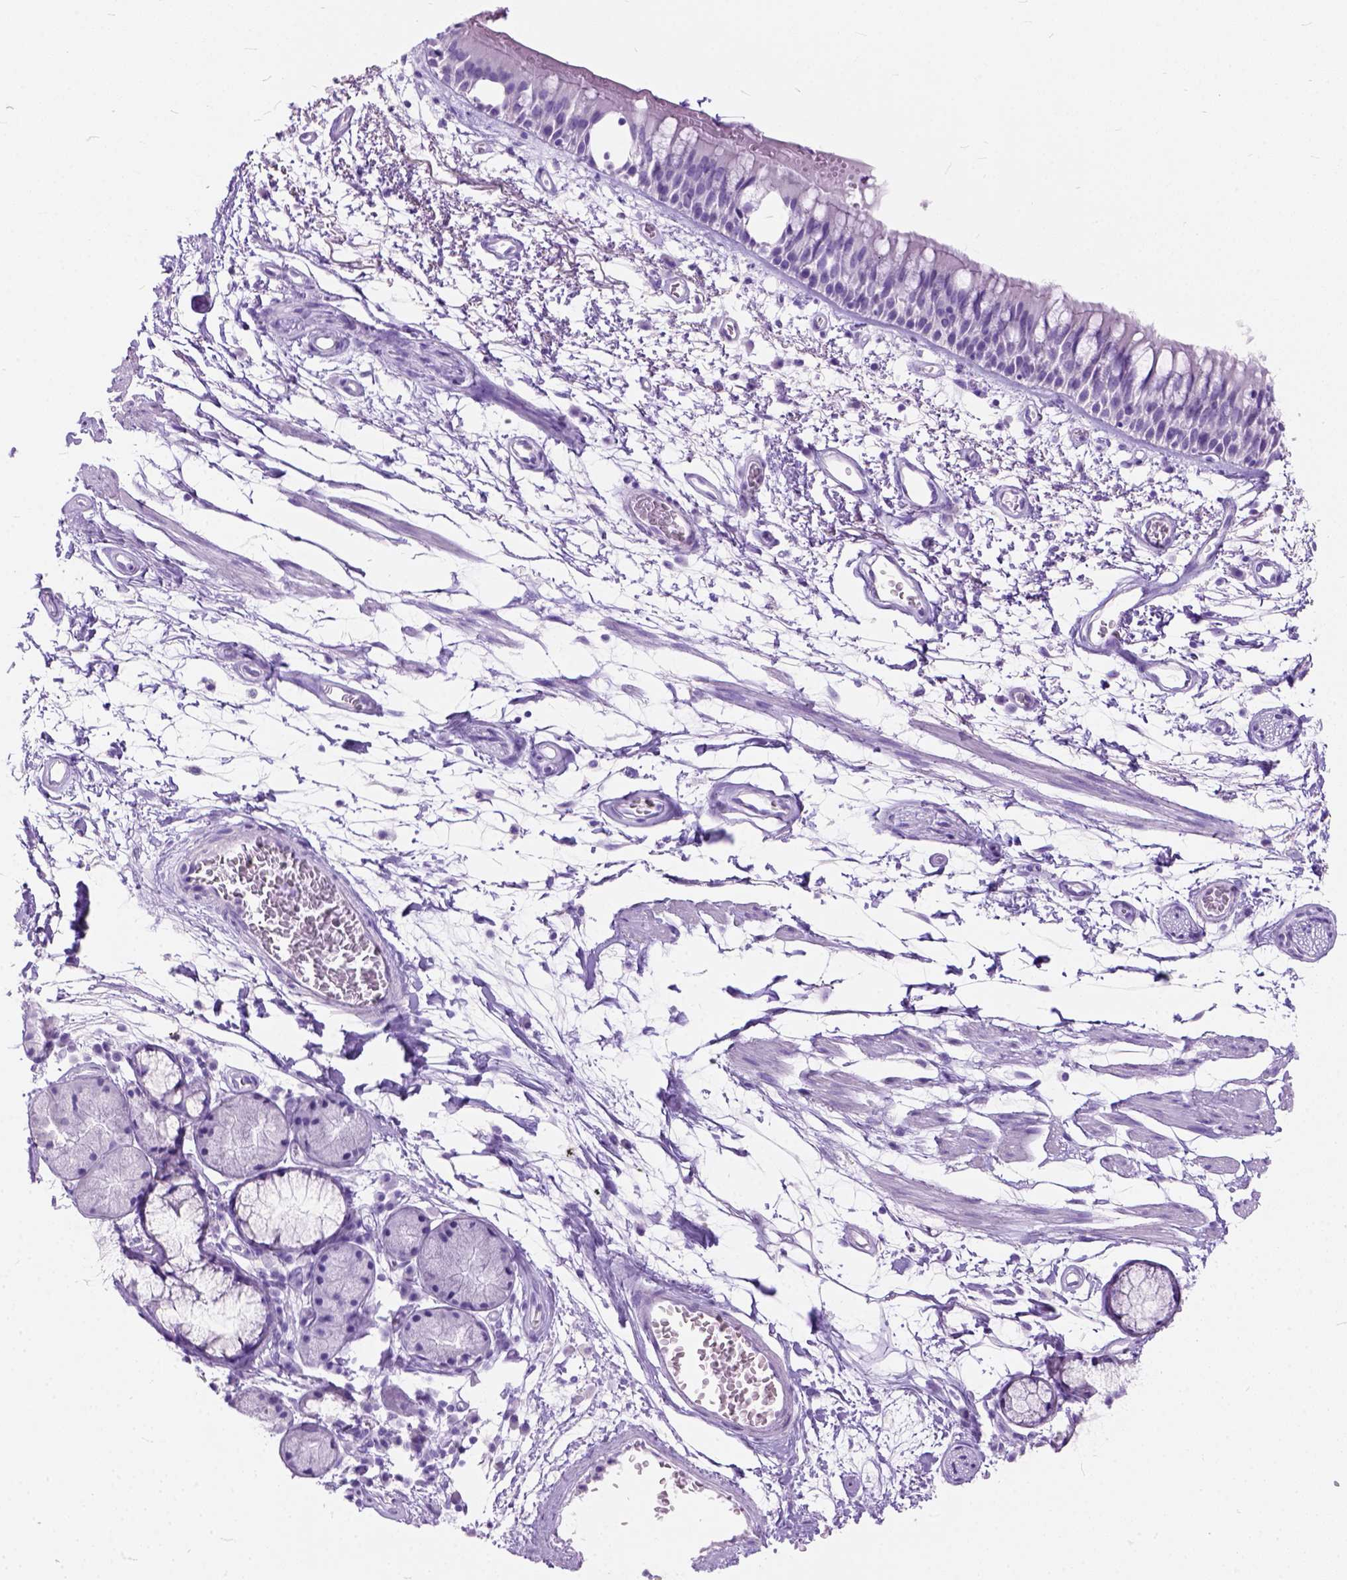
{"staining": {"intensity": "negative", "quantity": "none", "location": "none"}, "tissue": "bronchus", "cell_type": "Respiratory epithelial cells", "image_type": "normal", "snomed": [{"axis": "morphology", "description": "Normal tissue, NOS"}, {"axis": "morphology", "description": "Squamous cell carcinoma, NOS"}, {"axis": "topography", "description": "Cartilage tissue"}, {"axis": "topography", "description": "Bronchus"}, {"axis": "topography", "description": "Lung"}], "caption": "An immunohistochemistry (IHC) image of normal bronchus is shown. There is no staining in respiratory epithelial cells of bronchus.", "gene": "C1QTNF3", "patient": {"sex": "male", "age": 66}}